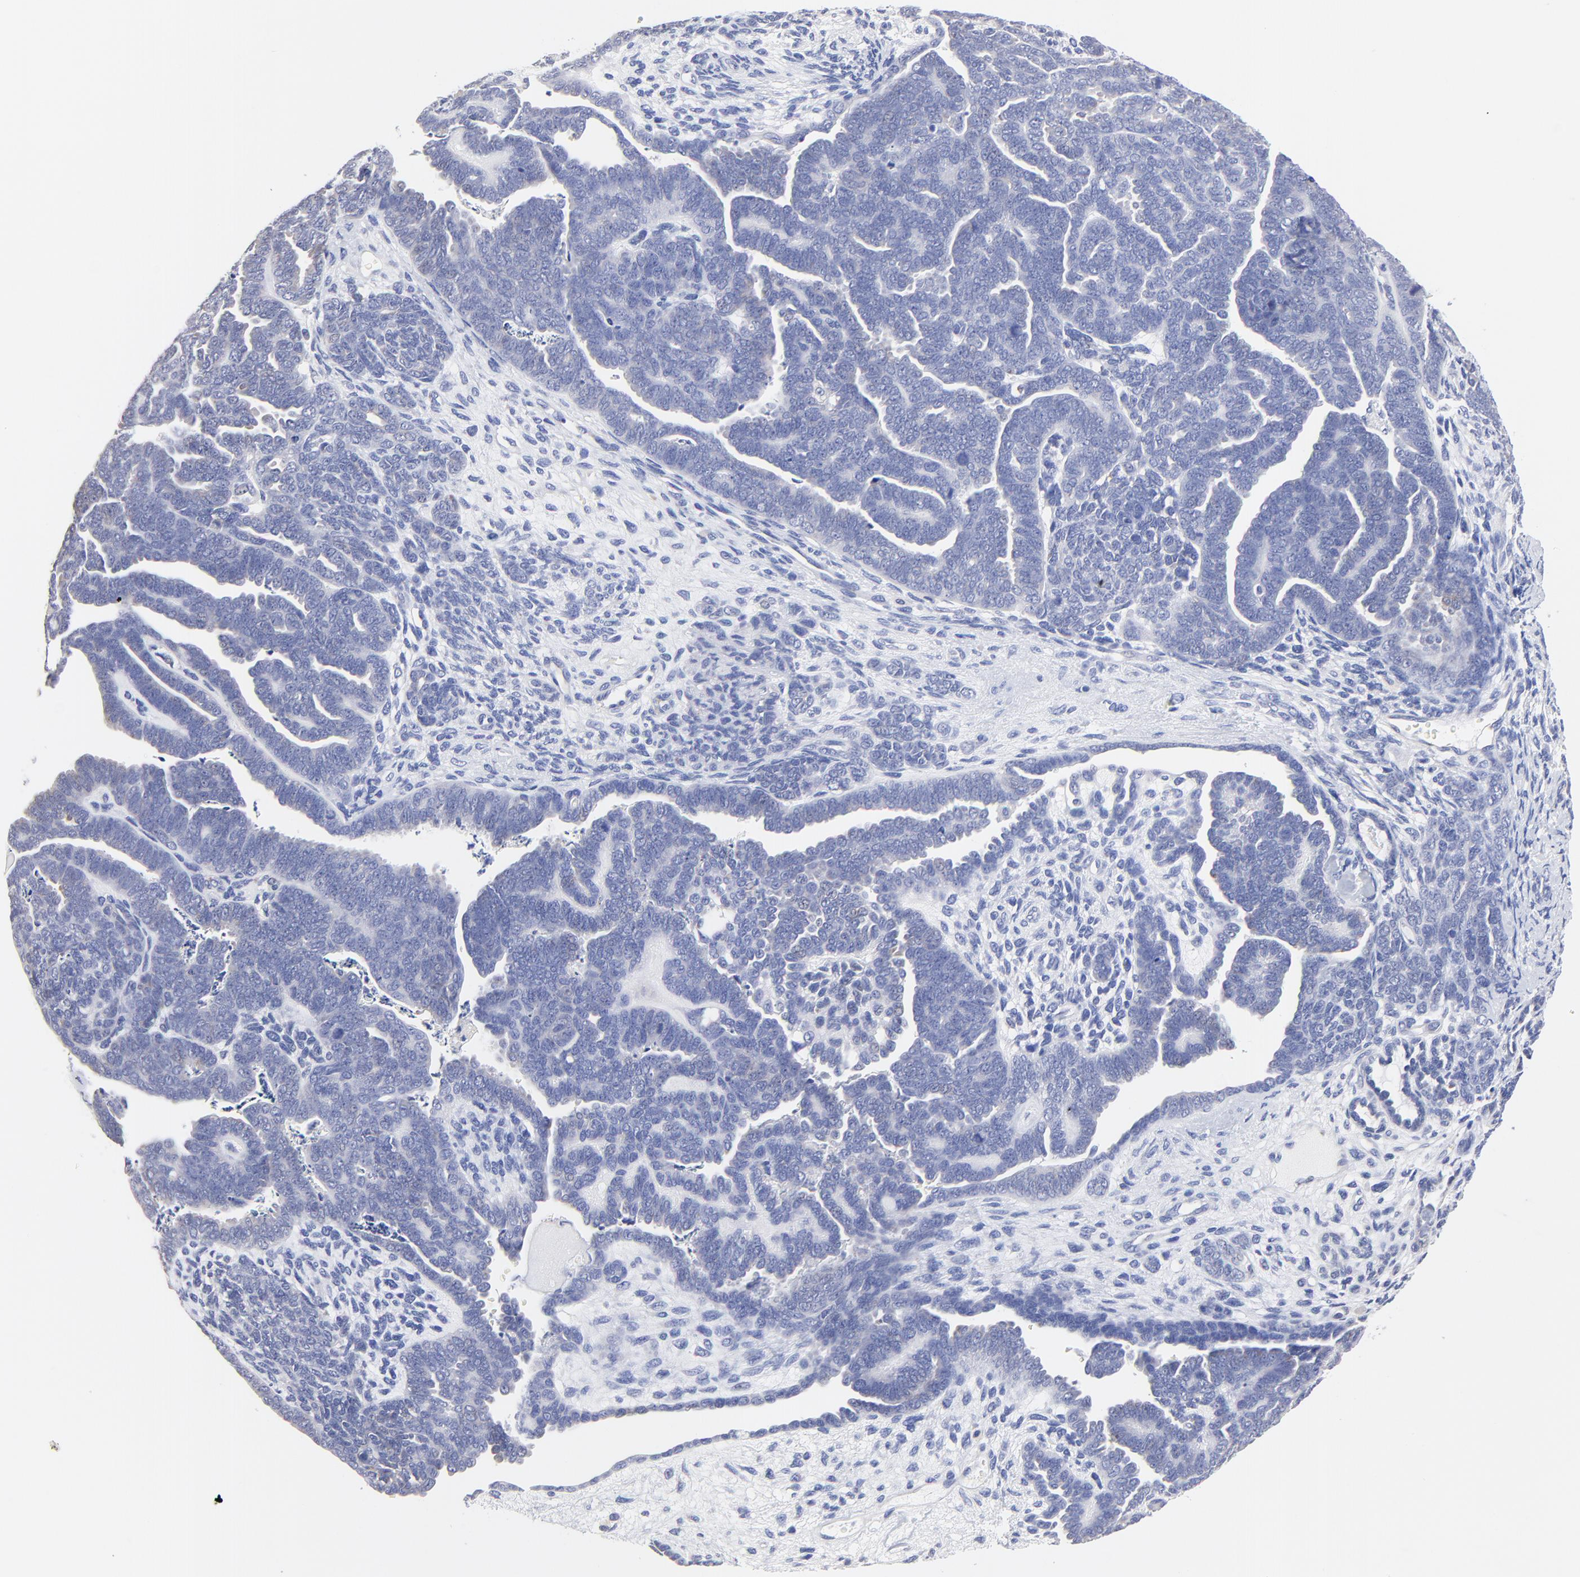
{"staining": {"intensity": "weak", "quantity": "<25%", "location": "cytoplasmic/membranous"}, "tissue": "endometrial cancer", "cell_type": "Tumor cells", "image_type": "cancer", "snomed": [{"axis": "morphology", "description": "Neoplasm, malignant, NOS"}, {"axis": "topography", "description": "Endometrium"}], "caption": "A photomicrograph of human malignant neoplasm (endometrial) is negative for staining in tumor cells.", "gene": "LAX1", "patient": {"sex": "female", "age": 74}}